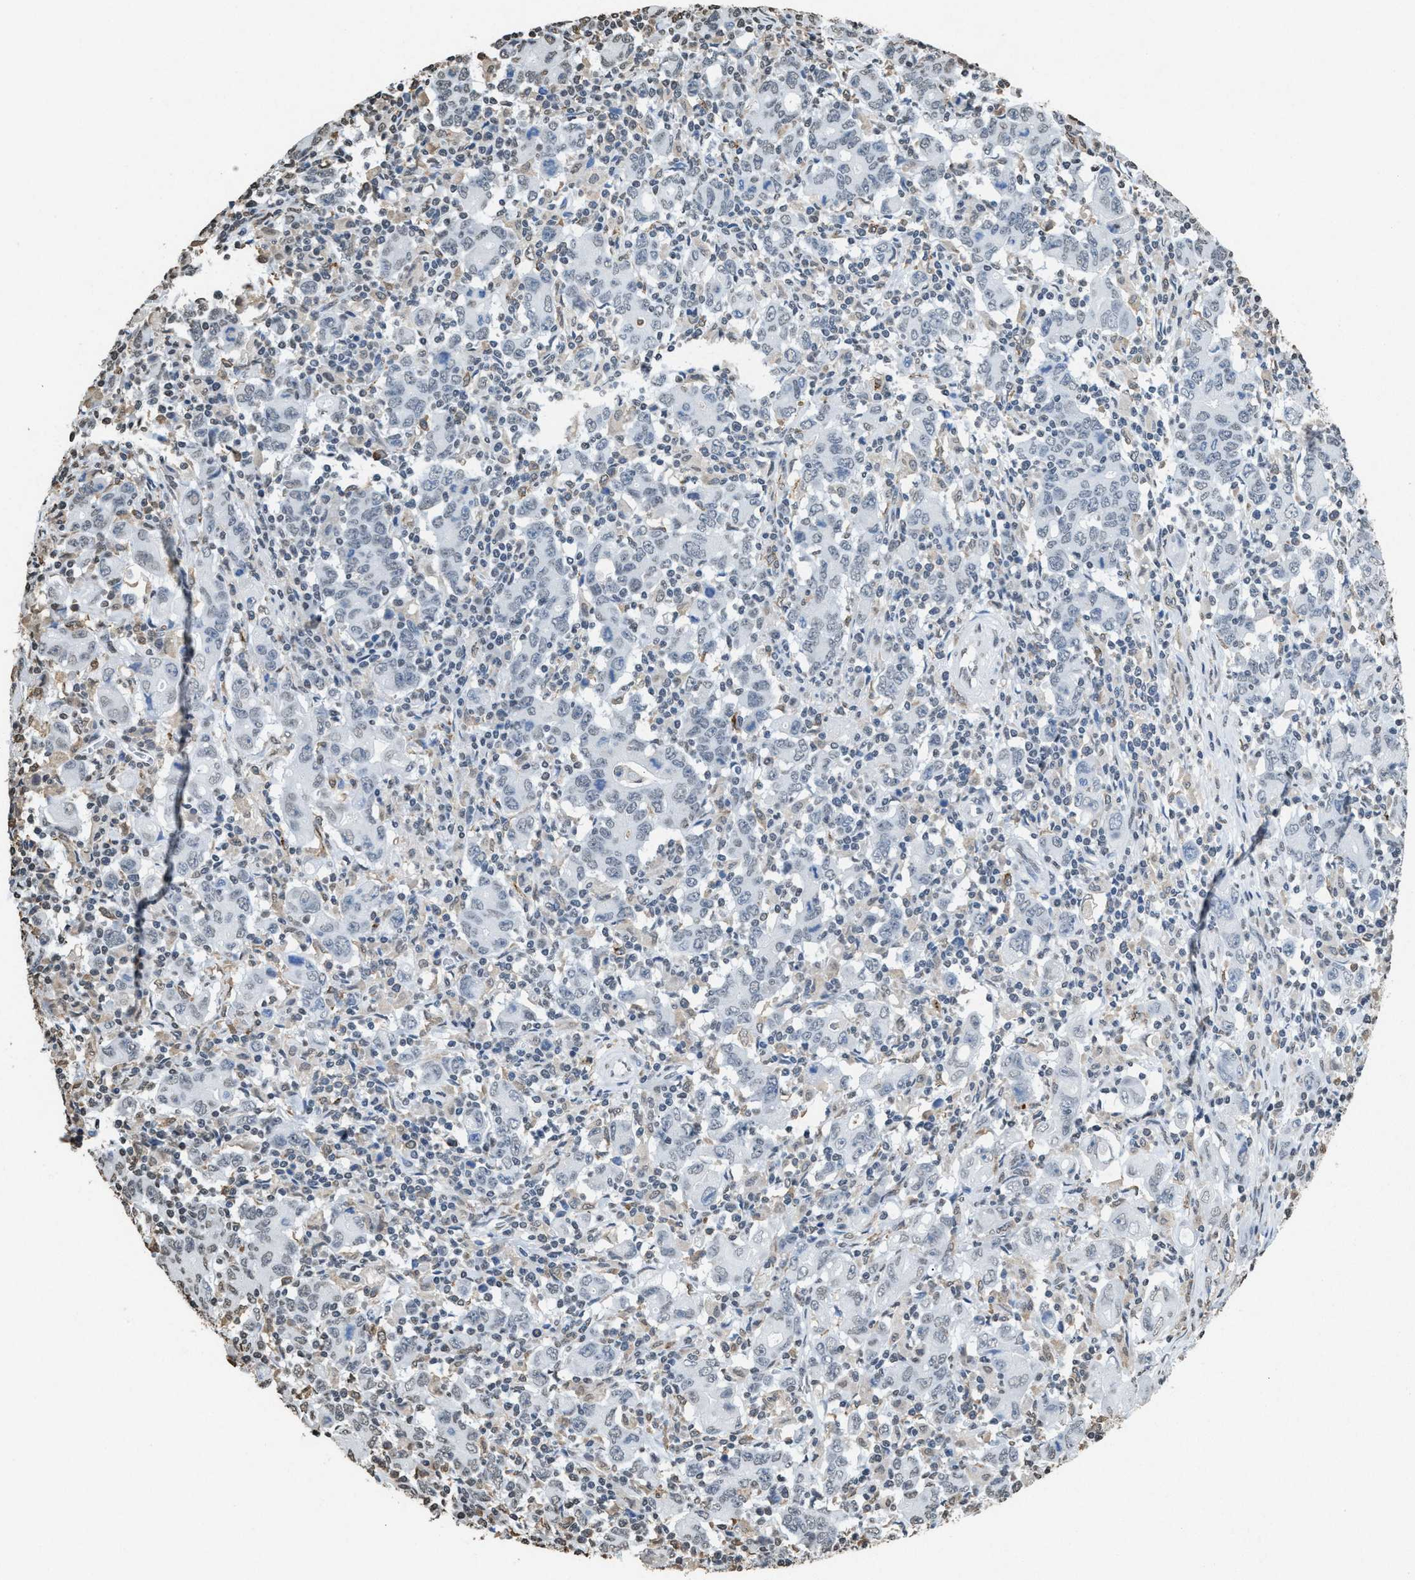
{"staining": {"intensity": "negative", "quantity": "none", "location": "none"}, "tissue": "stomach cancer", "cell_type": "Tumor cells", "image_type": "cancer", "snomed": [{"axis": "morphology", "description": "Adenocarcinoma, NOS"}, {"axis": "topography", "description": "Stomach, upper"}], "caption": "Immunohistochemical staining of human adenocarcinoma (stomach) reveals no significant expression in tumor cells. (DAB IHC visualized using brightfield microscopy, high magnification).", "gene": "NUP88", "patient": {"sex": "male", "age": 69}}